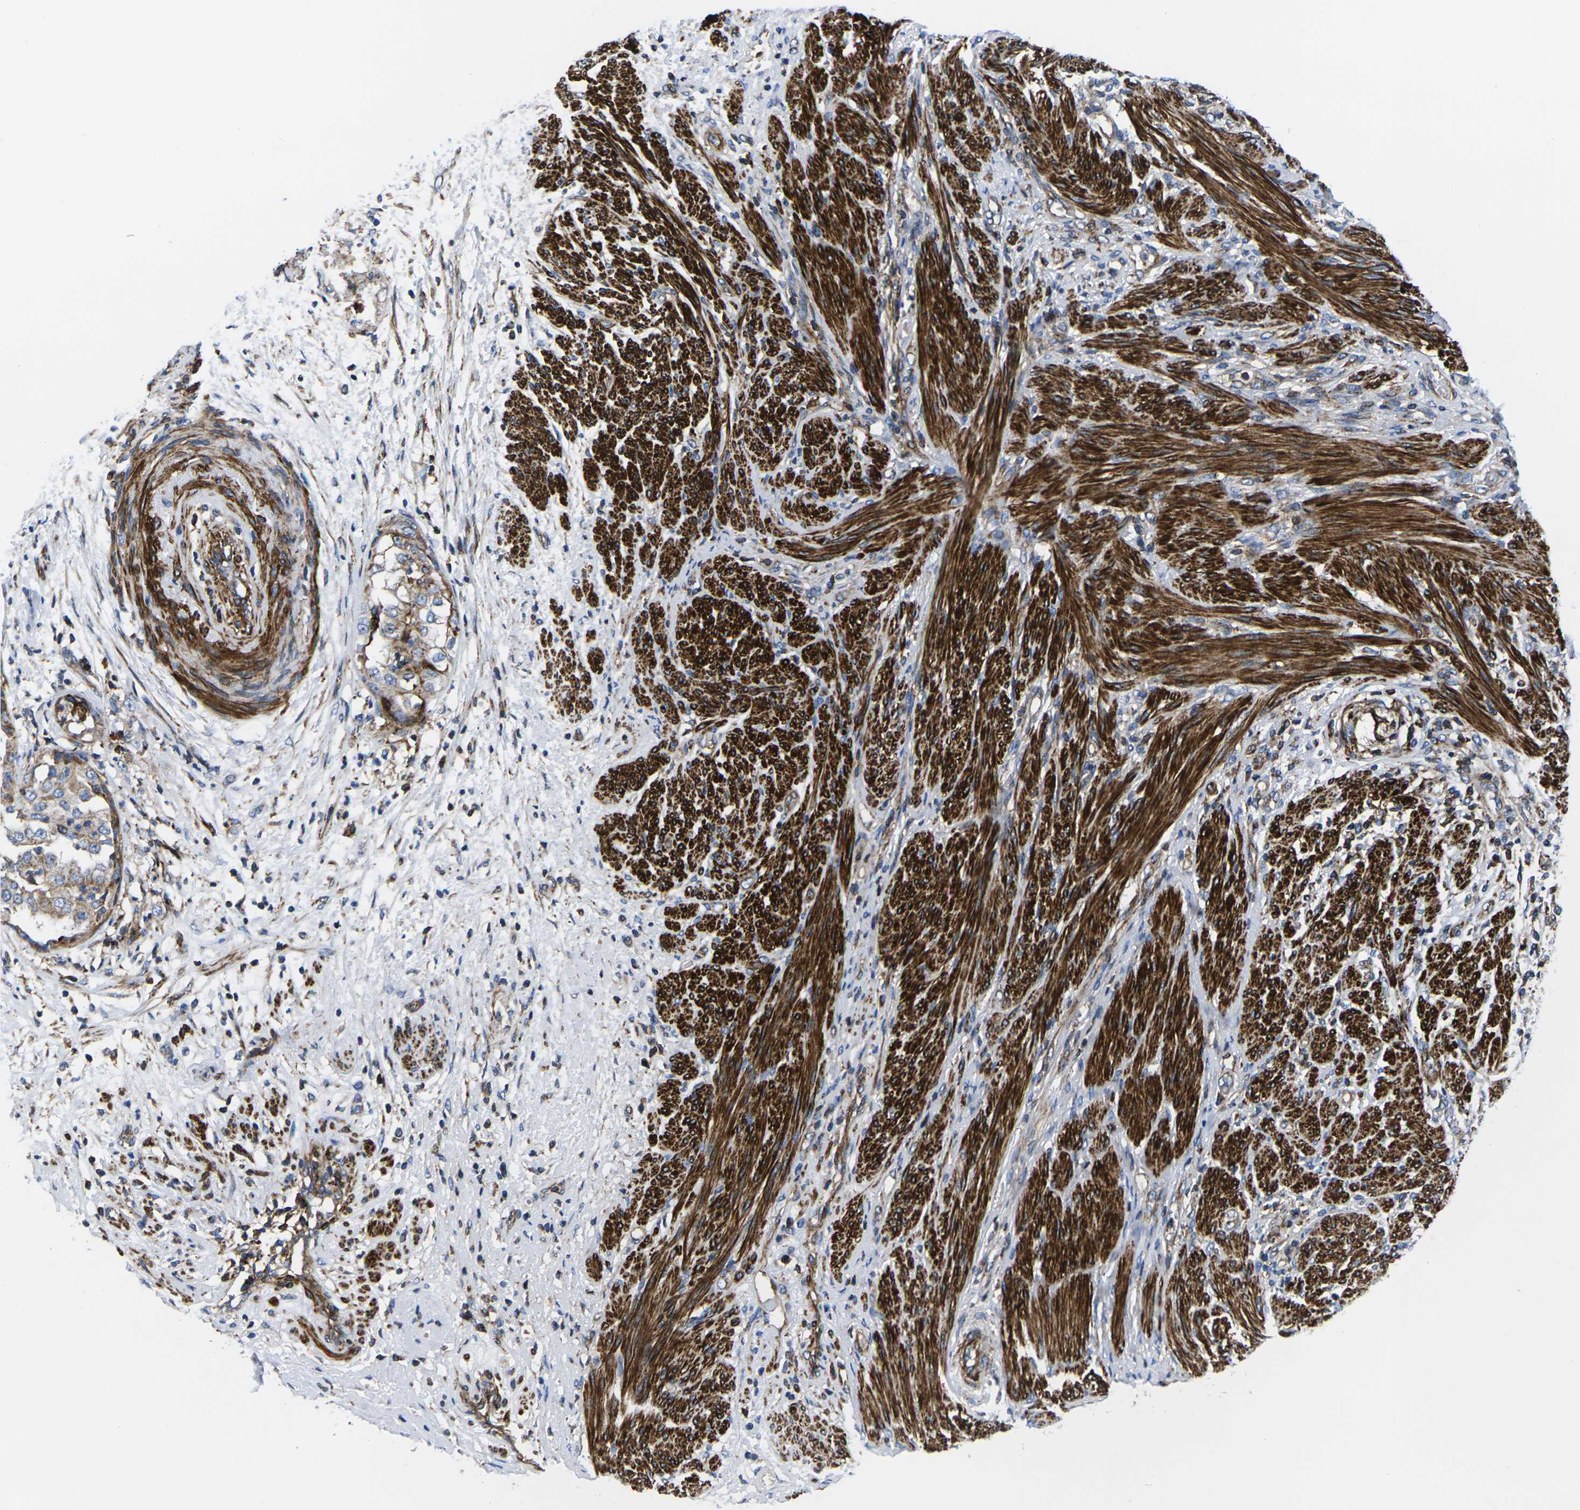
{"staining": {"intensity": "weak", "quantity": ">75%", "location": "cytoplasmic/membranous"}, "tissue": "endometrial cancer", "cell_type": "Tumor cells", "image_type": "cancer", "snomed": [{"axis": "morphology", "description": "Adenocarcinoma, NOS"}, {"axis": "topography", "description": "Endometrium"}], "caption": "Adenocarcinoma (endometrial) tissue shows weak cytoplasmic/membranous positivity in about >75% of tumor cells", "gene": "GPR4", "patient": {"sex": "female", "age": 85}}